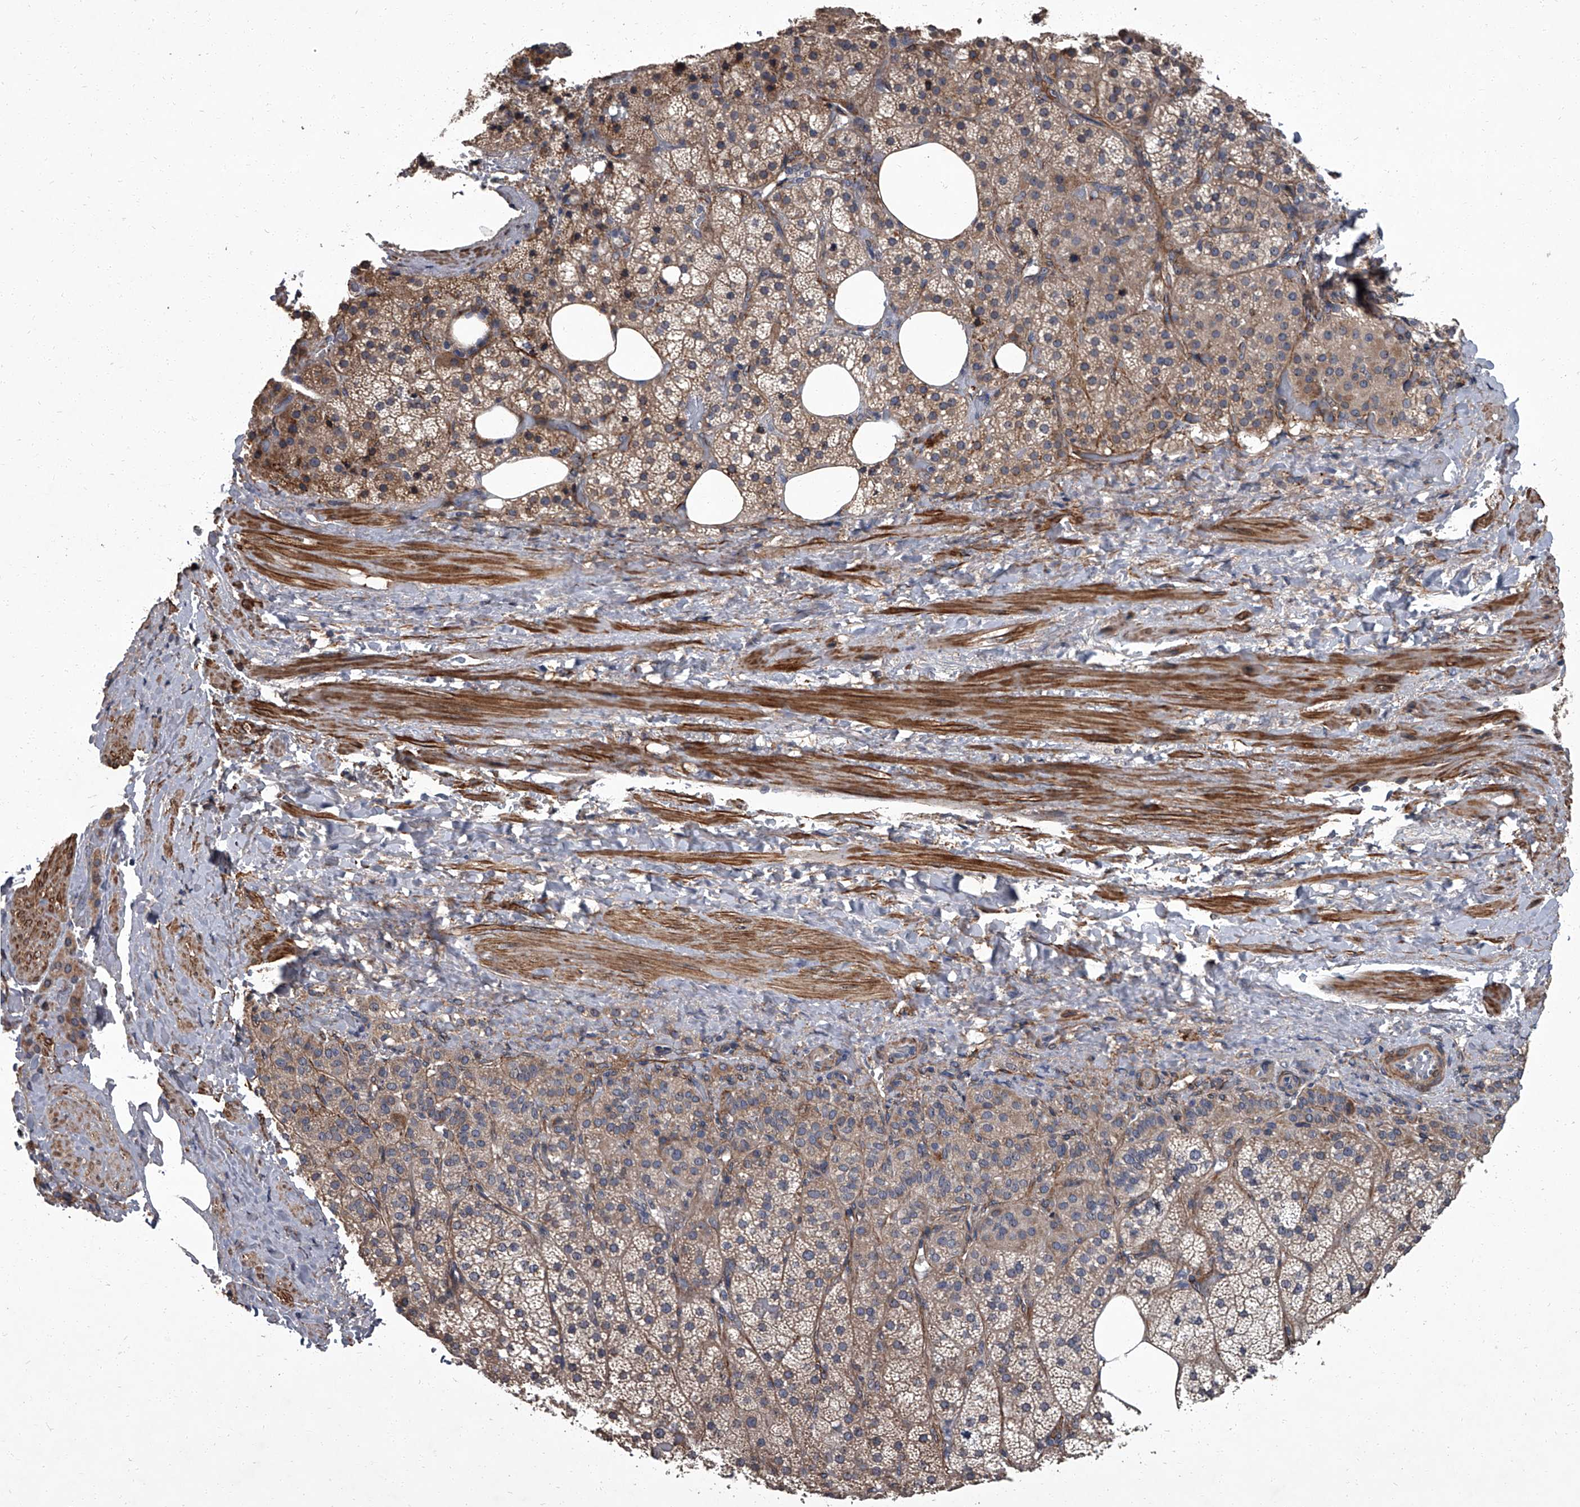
{"staining": {"intensity": "weak", "quantity": ">75%", "location": "cytoplasmic/membranous"}, "tissue": "adrenal gland", "cell_type": "Glandular cells", "image_type": "normal", "snomed": [{"axis": "morphology", "description": "Normal tissue, NOS"}, {"axis": "topography", "description": "Adrenal gland"}], "caption": "Normal adrenal gland displays weak cytoplasmic/membranous positivity in about >75% of glandular cells, visualized by immunohistochemistry. The staining was performed using DAB, with brown indicating positive protein expression. Nuclei are stained blue with hematoxylin.", "gene": "SIRT4", "patient": {"sex": "female", "age": 59}}